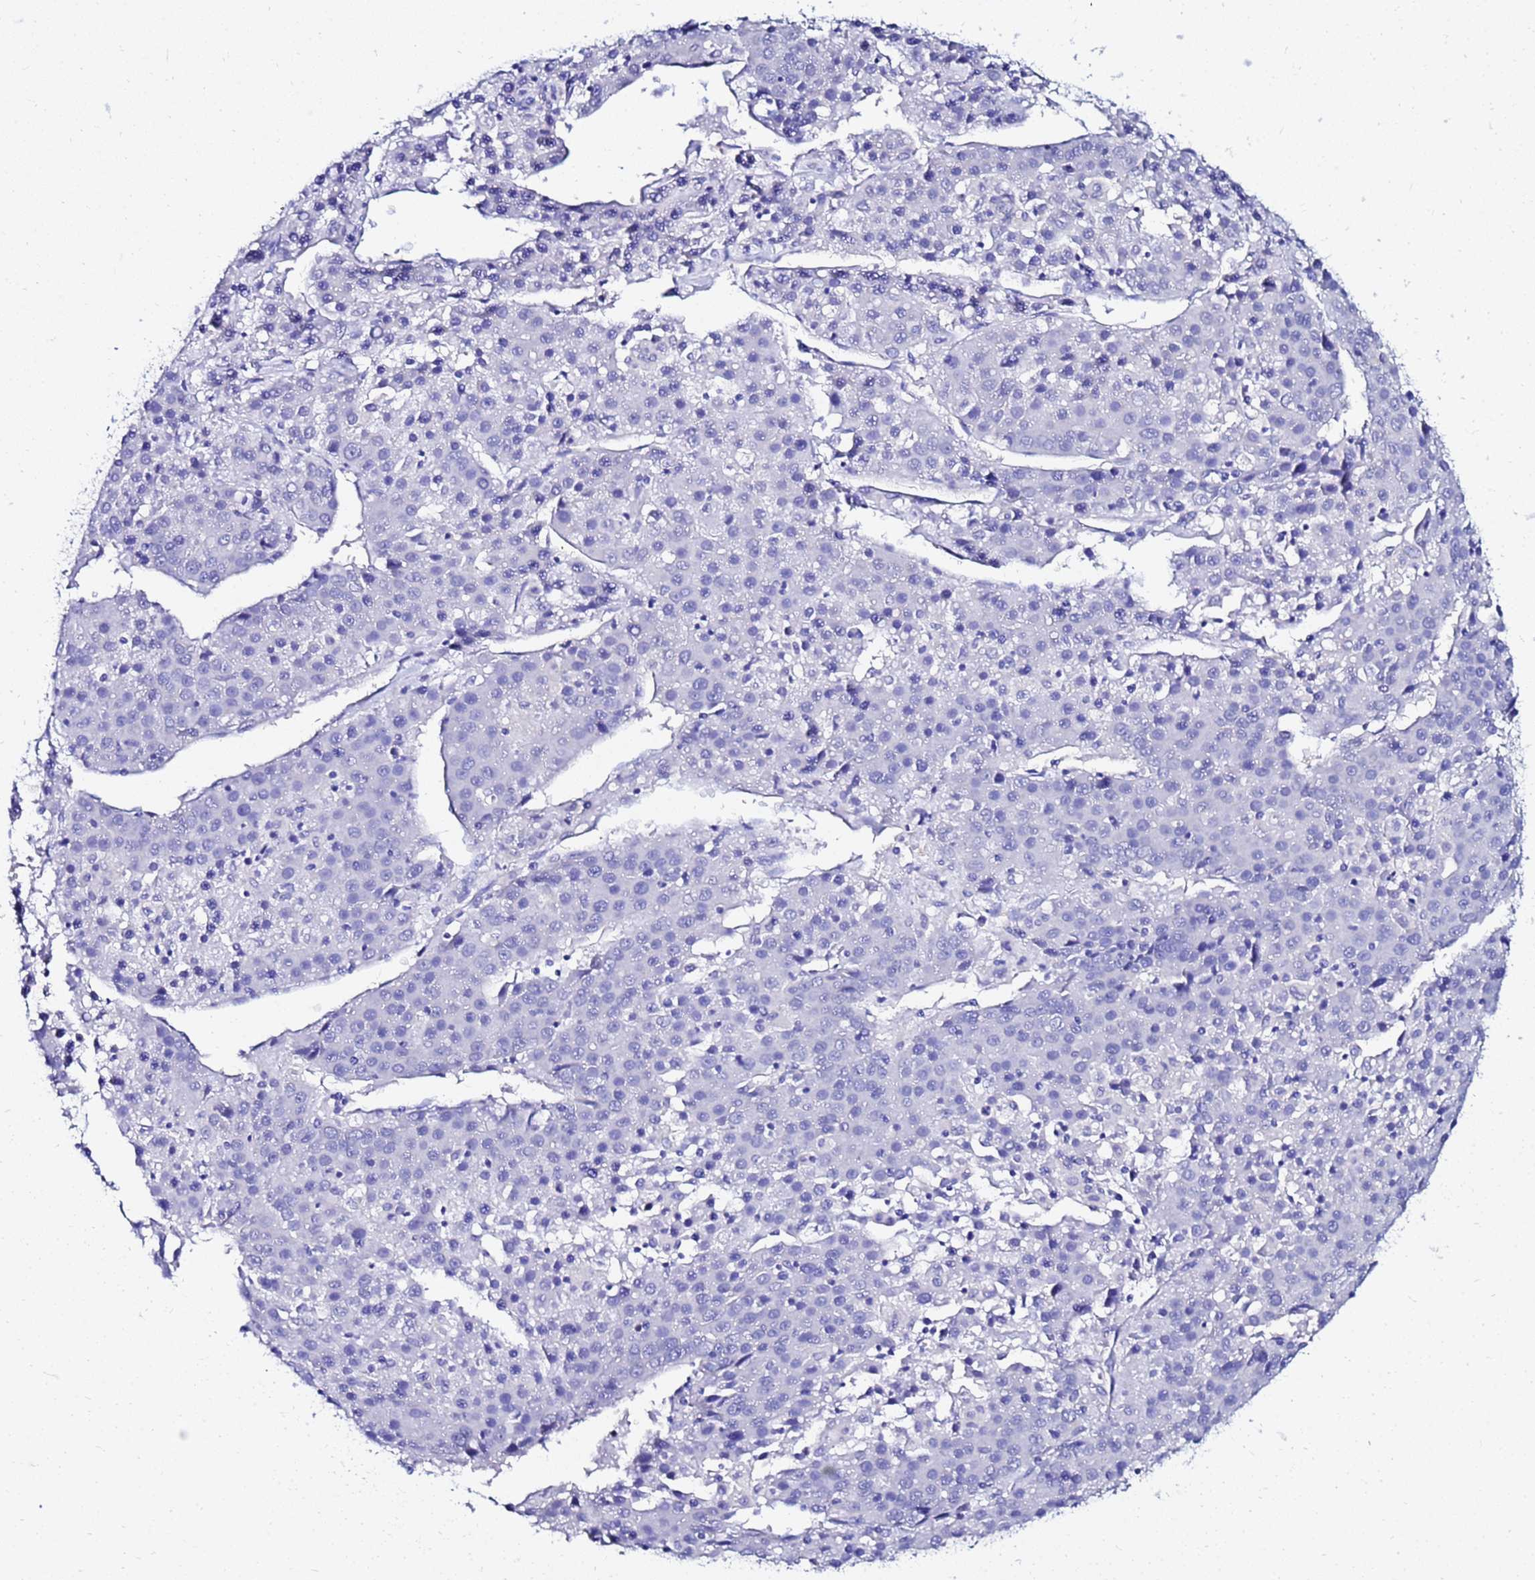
{"staining": {"intensity": "negative", "quantity": "none", "location": "none"}, "tissue": "liver cancer", "cell_type": "Tumor cells", "image_type": "cancer", "snomed": [{"axis": "morphology", "description": "Carcinoma, Hepatocellular, NOS"}, {"axis": "topography", "description": "Liver"}], "caption": "A histopathology image of hepatocellular carcinoma (liver) stained for a protein reveals no brown staining in tumor cells.", "gene": "PPP1R14C", "patient": {"sex": "male", "age": 55}}